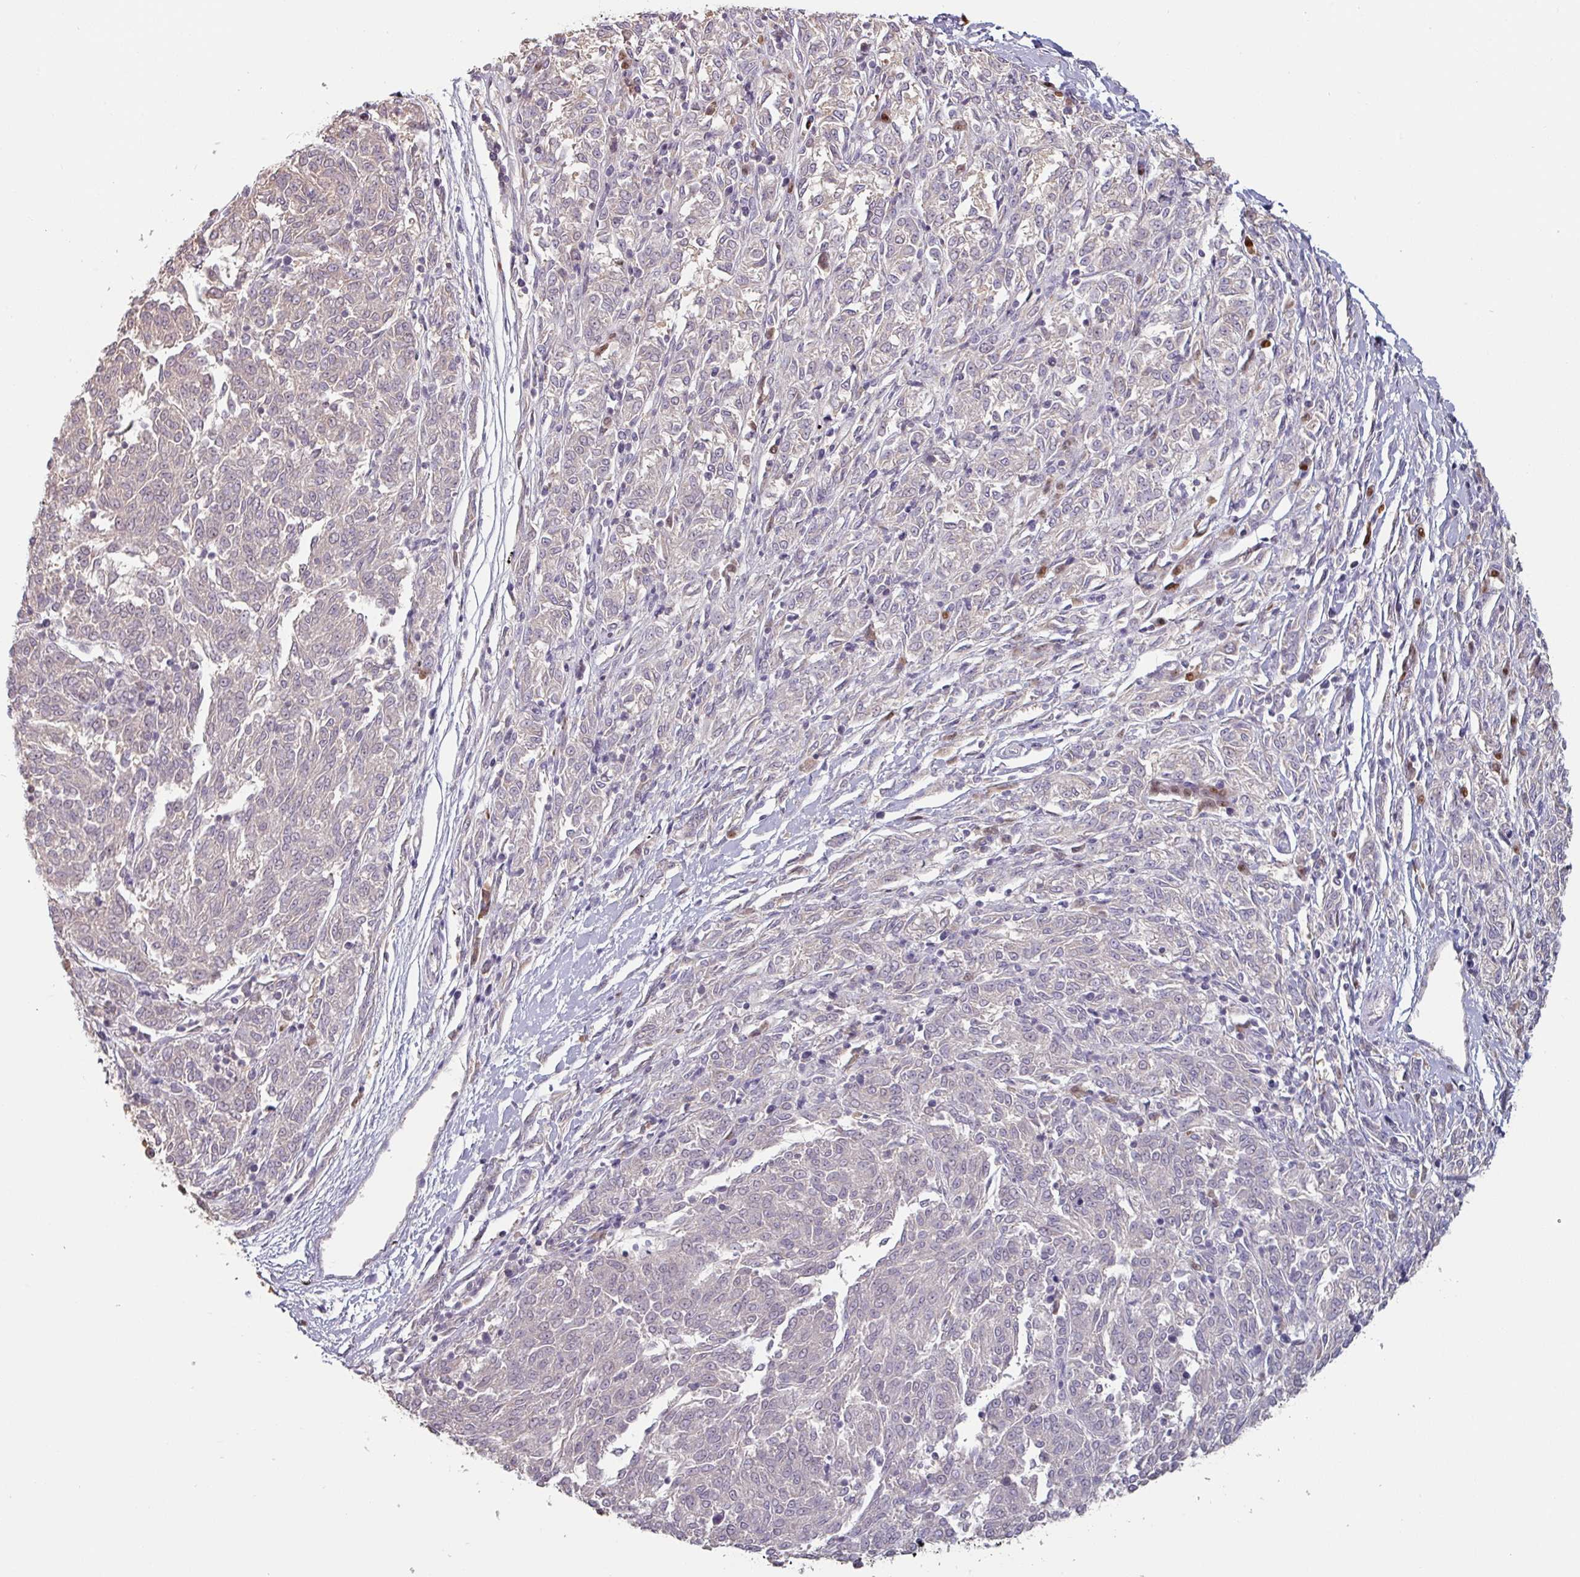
{"staining": {"intensity": "negative", "quantity": "none", "location": "none"}, "tissue": "melanoma", "cell_type": "Tumor cells", "image_type": "cancer", "snomed": [{"axis": "morphology", "description": "Malignant melanoma, NOS"}, {"axis": "topography", "description": "Skin"}], "caption": "An immunohistochemistry (IHC) histopathology image of malignant melanoma is shown. There is no staining in tumor cells of malignant melanoma. The staining is performed using DAB brown chromogen with nuclei counter-stained in using hematoxylin.", "gene": "ZBTB6", "patient": {"sex": "female", "age": 72}}